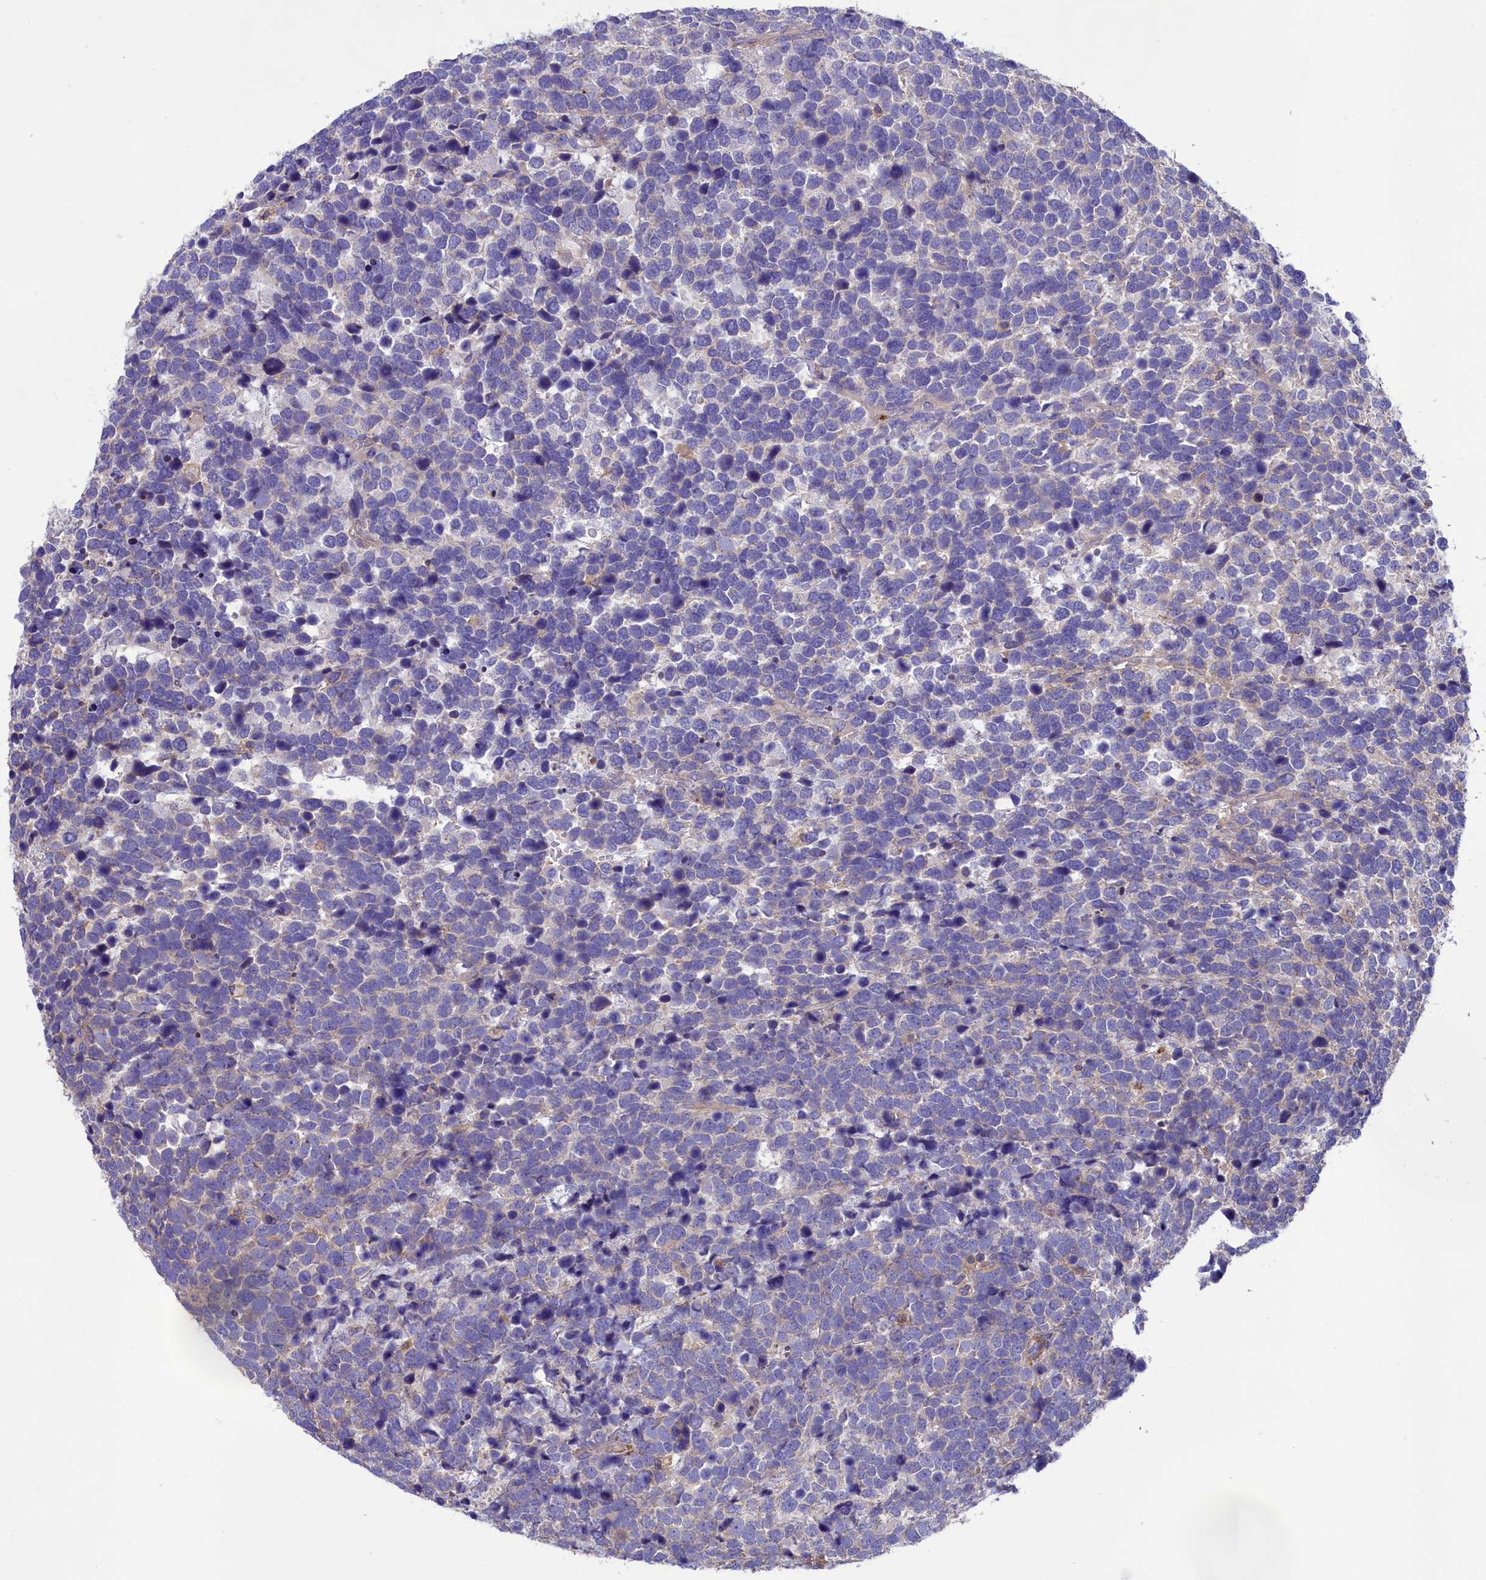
{"staining": {"intensity": "negative", "quantity": "none", "location": "none"}, "tissue": "urothelial cancer", "cell_type": "Tumor cells", "image_type": "cancer", "snomed": [{"axis": "morphology", "description": "Urothelial carcinoma, High grade"}, {"axis": "topography", "description": "Urinary bladder"}], "caption": "Immunohistochemical staining of urothelial cancer exhibits no significant expression in tumor cells.", "gene": "AMDHD2", "patient": {"sex": "female", "age": 82}}